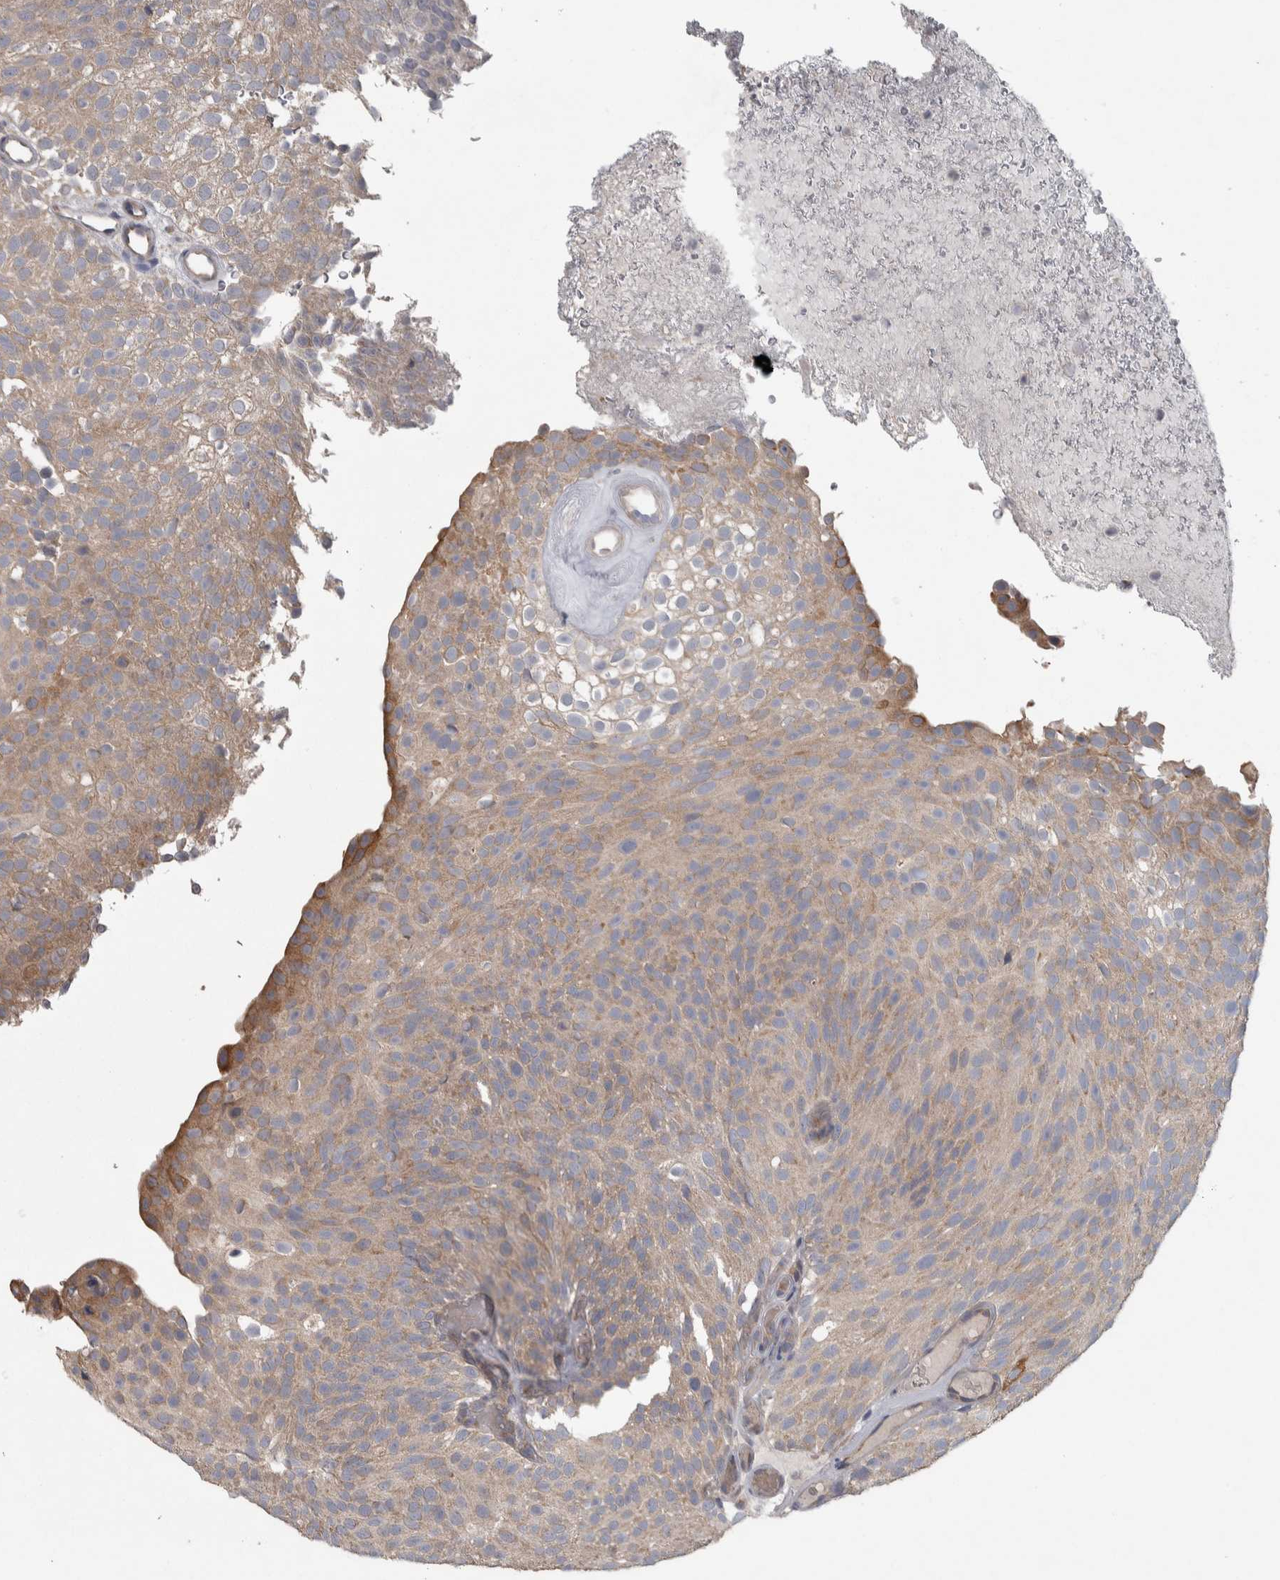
{"staining": {"intensity": "weak", "quantity": ">75%", "location": "cytoplasmic/membranous"}, "tissue": "urothelial cancer", "cell_type": "Tumor cells", "image_type": "cancer", "snomed": [{"axis": "morphology", "description": "Urothelial carcinoma, Low grade"}, {"axis": "topography", "description": "Urinary bladder"}], "caption": "Immunohistochemistry image of neoplastic tissue: urothelial cancer stained using immunohistochemistry (IHC) displays low levels of weak protein expression localized specifically in the cytoplasmic/membranous of tumor cells, appearing as a cytoplasmic/membranous brown color.", "gene": "SRP68", "patient": {"sex": "male", "age": 78}}